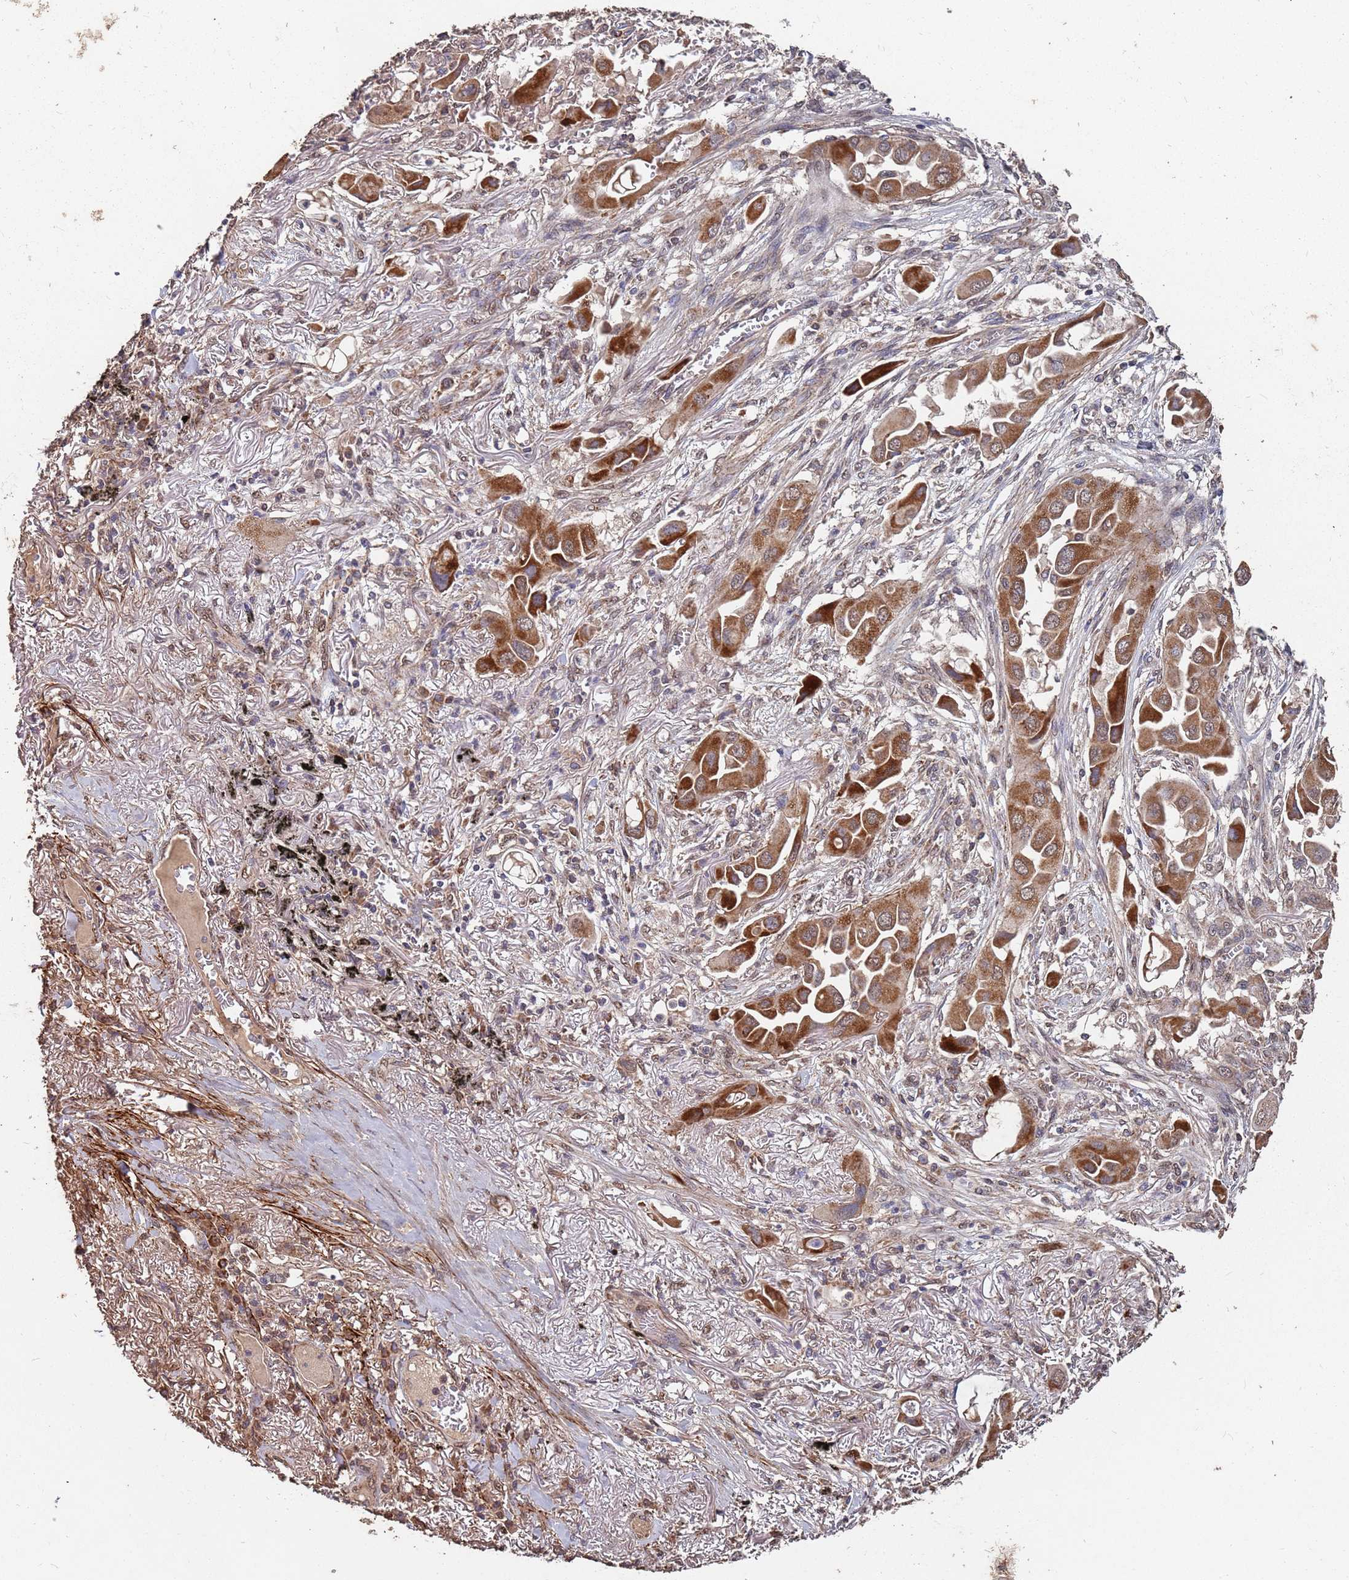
{"staining": {"intensity": "strong", "quantity": ">75%", "location": "cytoplasmic/membranous"}, "tissue": "lung cancer", "cell_type": "Tumor cells", "image_type": "cancer", "snomed": [{"axis": "morphology", "description": "Adenocarcinoma, NOS"}, {"axis": "topography", "description": "Lung"}], "caption": "Immunohistochemical staining of human lung cancer (adenocarcinoma) shows high levels of strong cytoplasmic/membranous staining in approximately >75% of tumor cells.", "gene": "PRORP", "patient": {"sex": "female", "age": 76}}